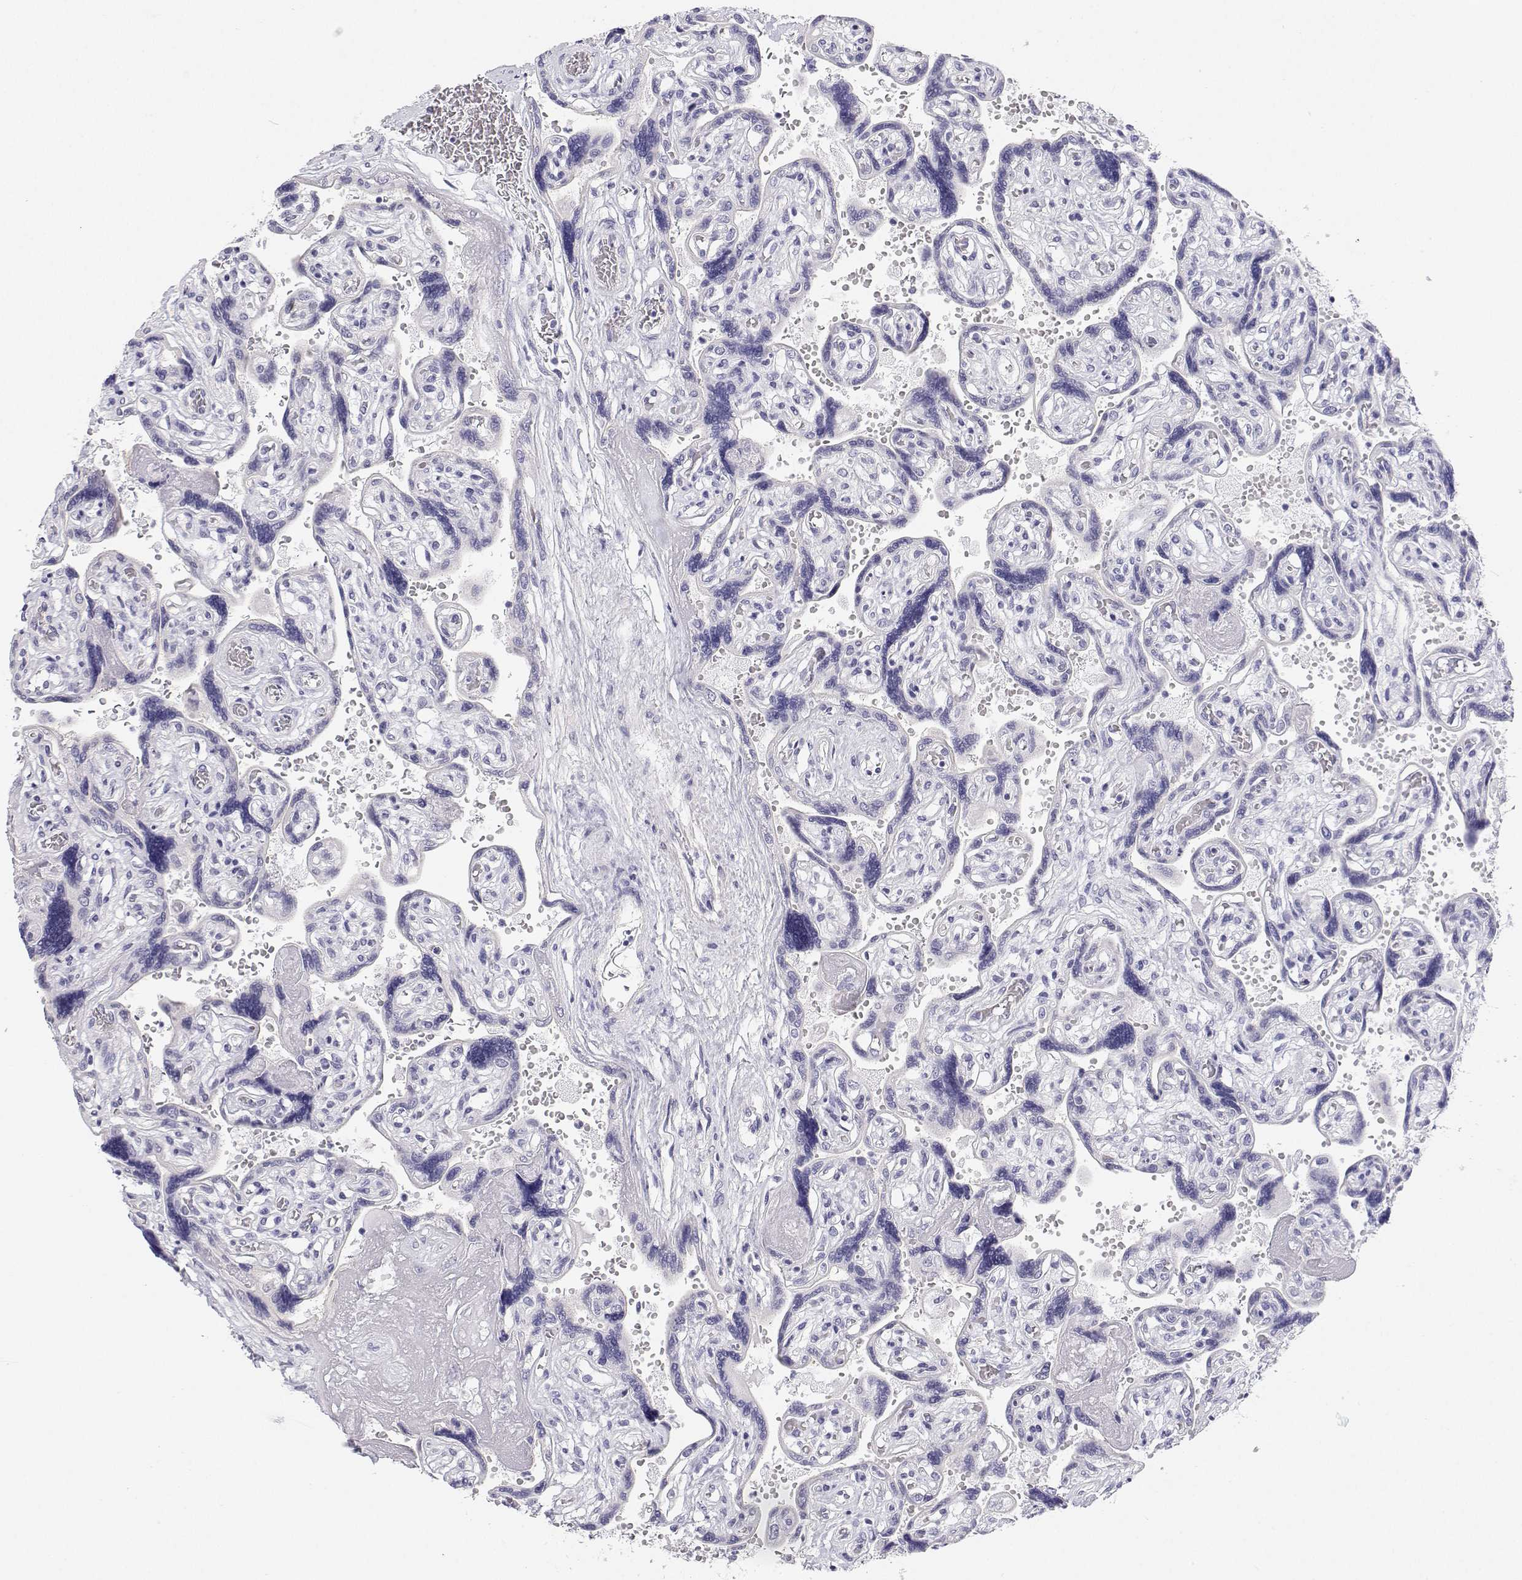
{"staining": {"intensity": "negative", "quantity": "none", "location": "none"}, "tissue": "placenta", "cell_type": "Decidual cells", "image_type": "normal", "snomed": [{"axis": "morphology", "description": "Normal tissue, NOS"}, {"axis": "topography", "description": "Placenta"}], "caption": "Immunohistochemistry (IHC) of unremarkable human placenta shows no staining in decidual cells. The staining is performed using DAB (3,3'-diaminobenzidine) brown chromogen with nuclei counter-stained in using hematoxylin.", "gene": "BHMT", "patient": {"sex": "female", "age": 32}}